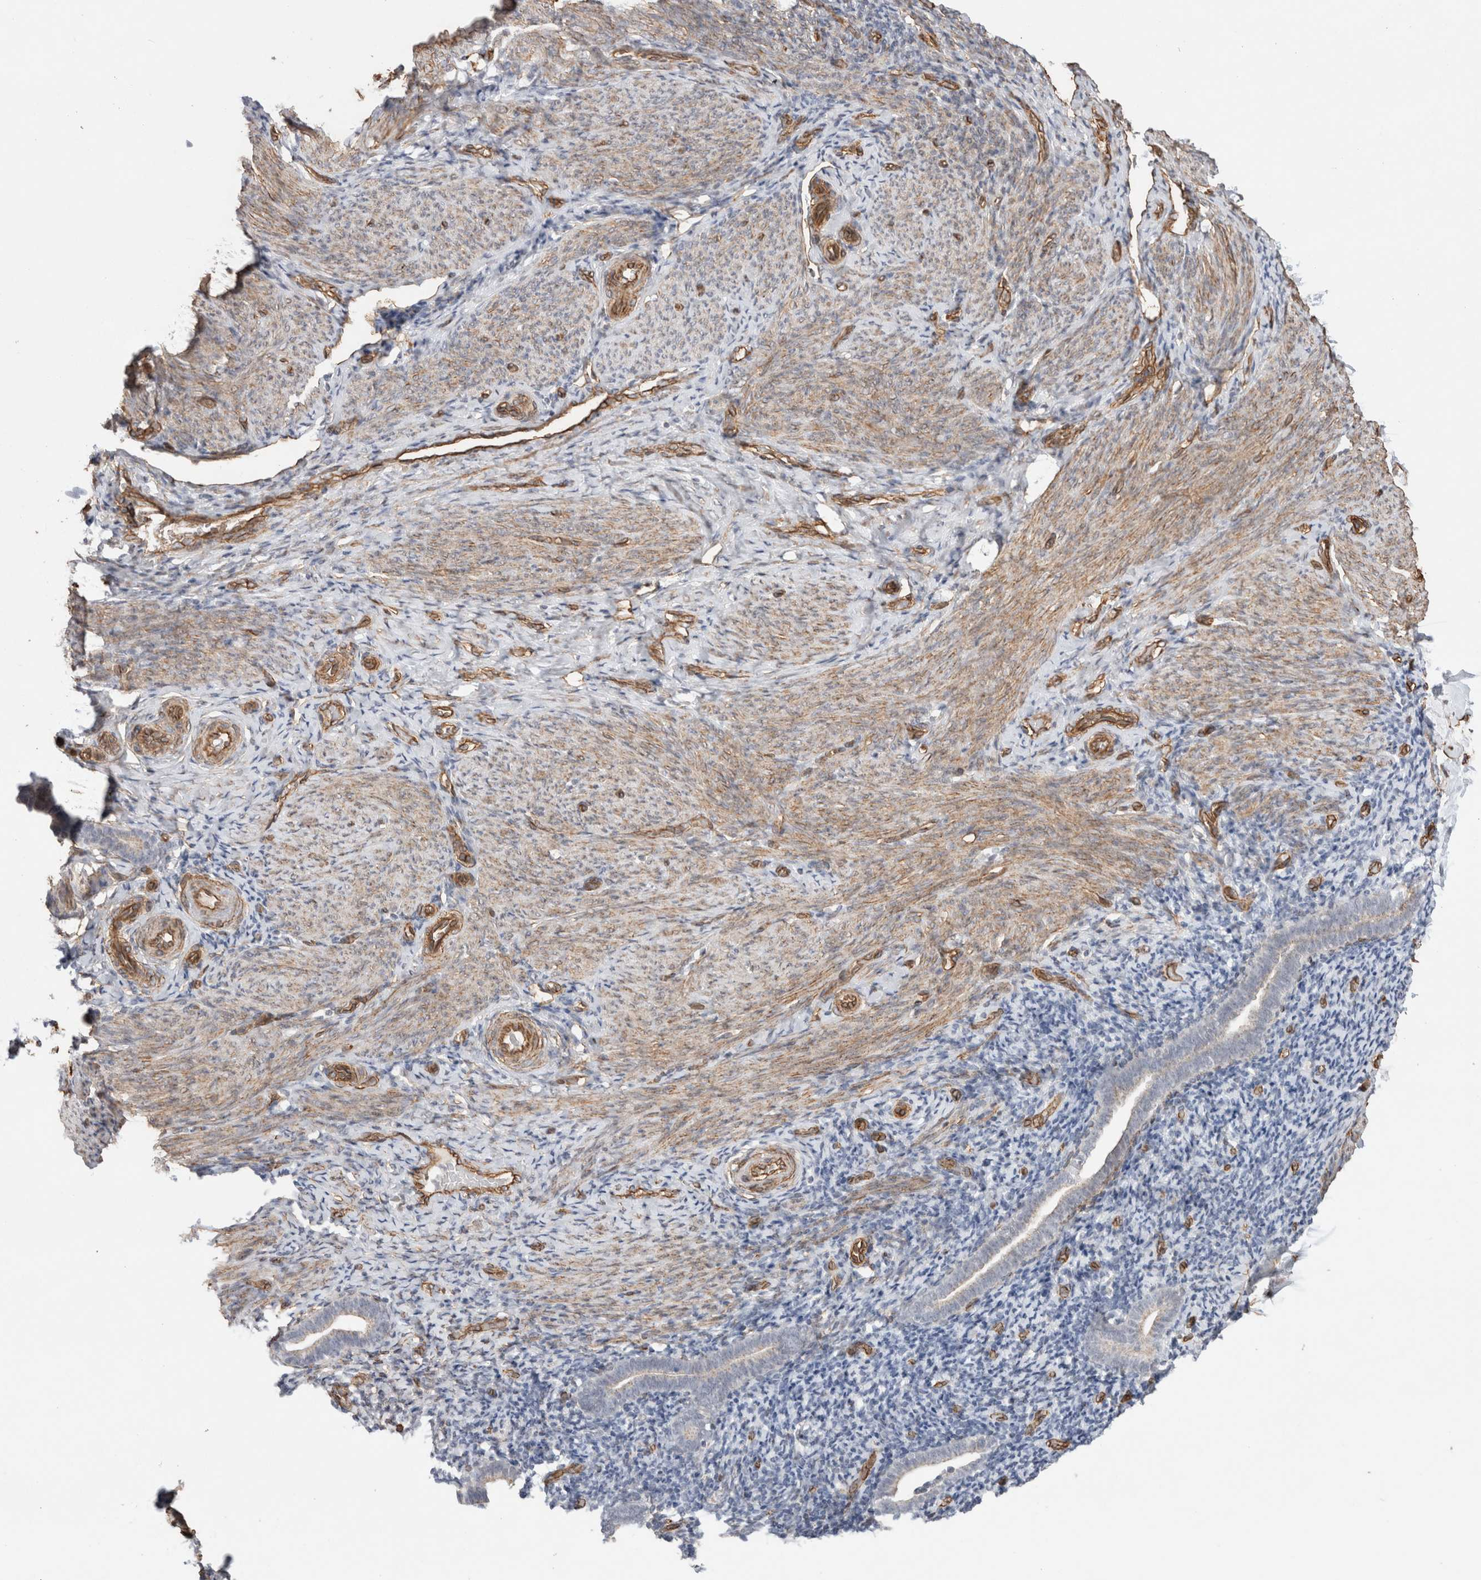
{"staining": {"intensity": "weak", "quantity": "25%-75%", "location": "cytoplasmic/membranous"}, "tissue": "endometrium", "cell_type": "Cells in endometrial stroma", "image_type": "normal", "snomed": [{"axis": "morphology", "description": "Normal tissue, NOS"}, {"axis": "topography", "description": "Endometrium"}], "caption": "Immunohistochemical staining of benign human endometrium exhibits 25%-75% levels of weak cytoplasmic/membranous protein staining in approximately 25%-75% of cells in endometrial stroma. The protein of interest is shown in brown color, while the nuclei are stained blue.", "gene": "CAAP1", "patient": {"sex": "female", "age": 51}}